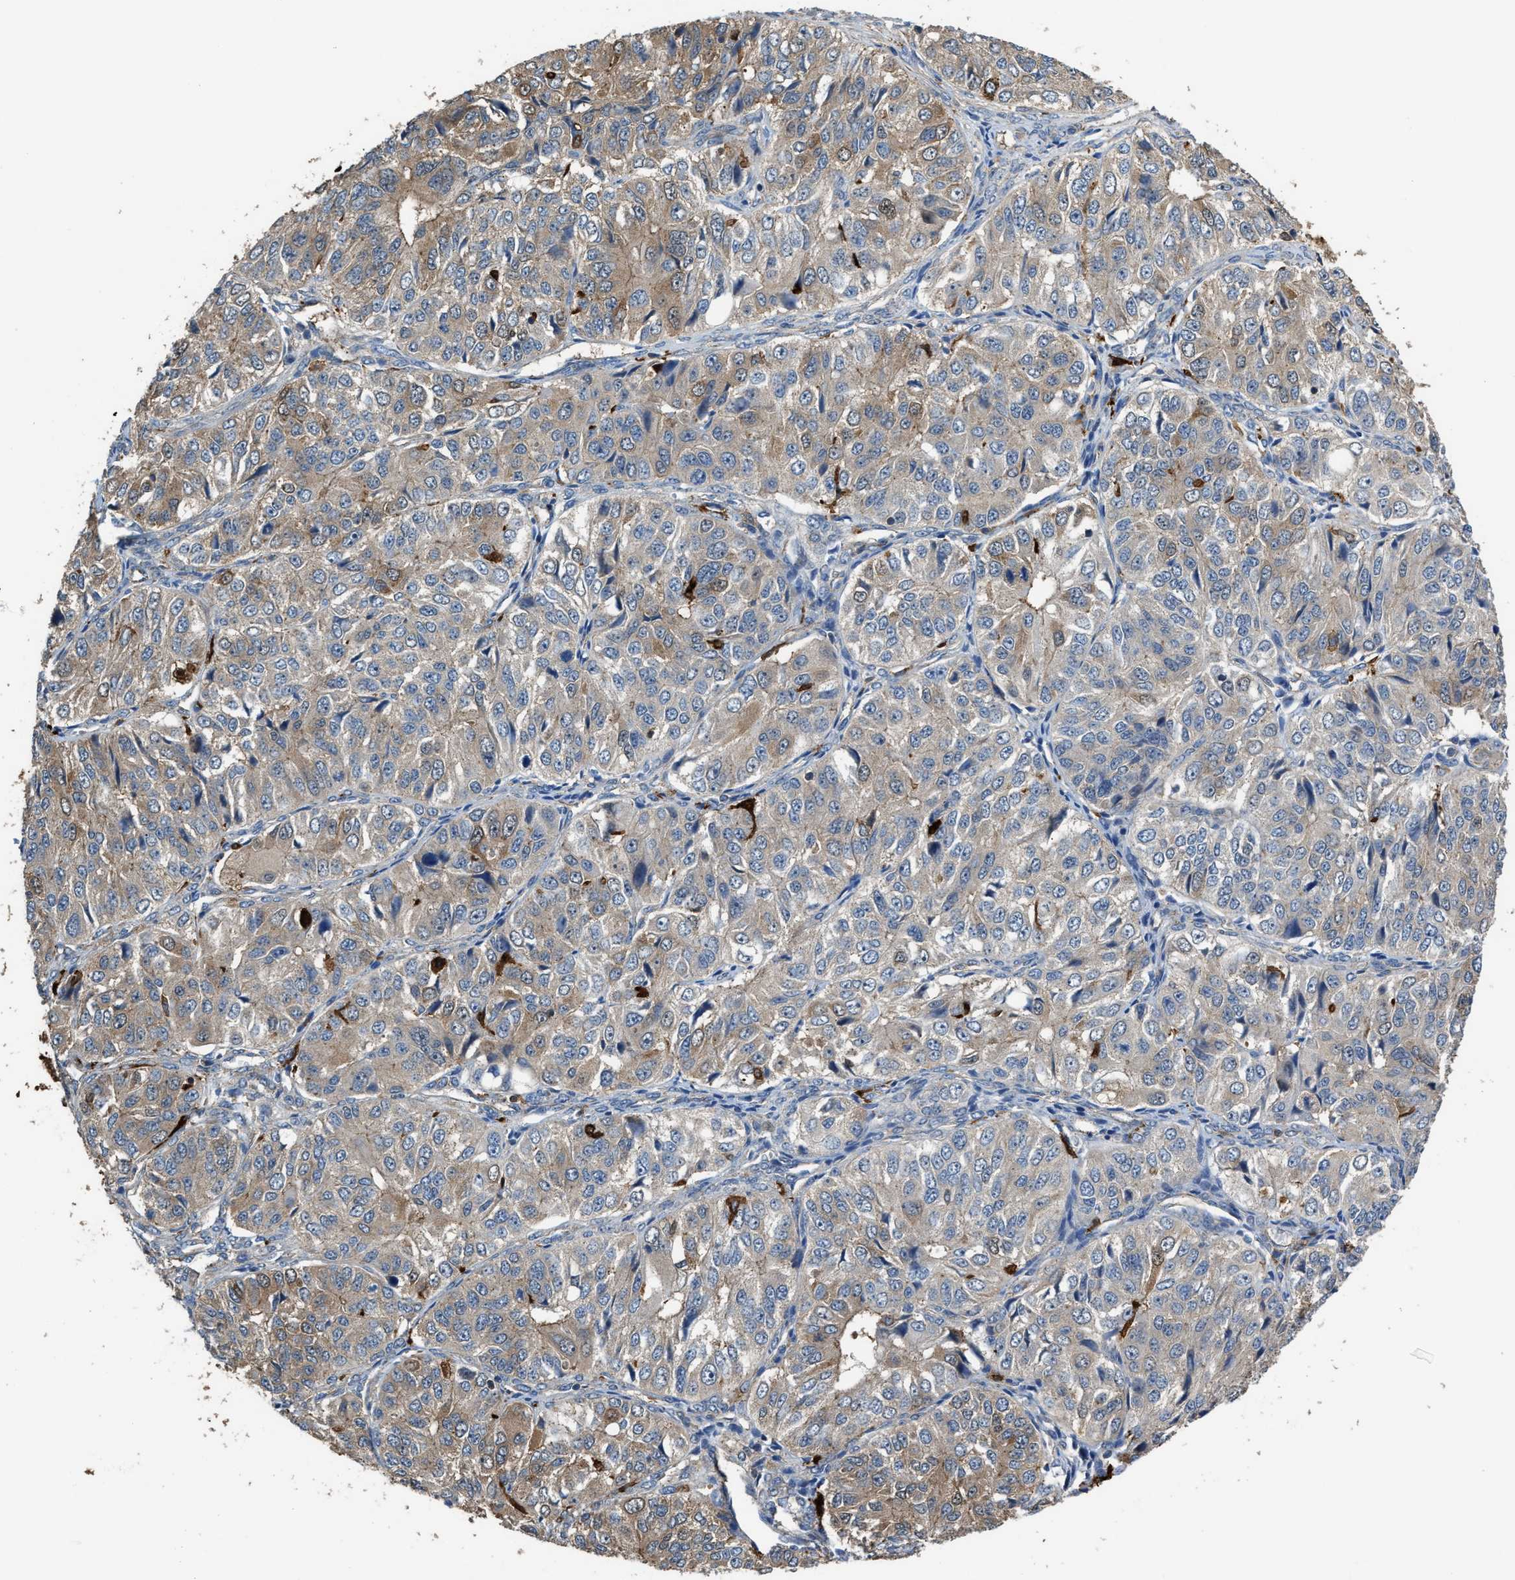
{"staining": {"intensity": "moderate", "quantity": "25%-75%", "location": "cytoplasmic/membranous"}, "tissue": "ovarian cancer", "cell_type": "Tumor cells", "image_type": "cancer", "snomed": [{"axis": "morphology", "description": "Carcinoma, endometroid"}, {"axis": "topography", "description": "Ovary"}], "caption": "A brown stain shows moderate cytoplasmic/membranous staining of a protein in human ovarian cancer (endometroid carcinoma) tumor cells.", "gene": "ATIC", "patient": {"sex": "female", "age": 51}}